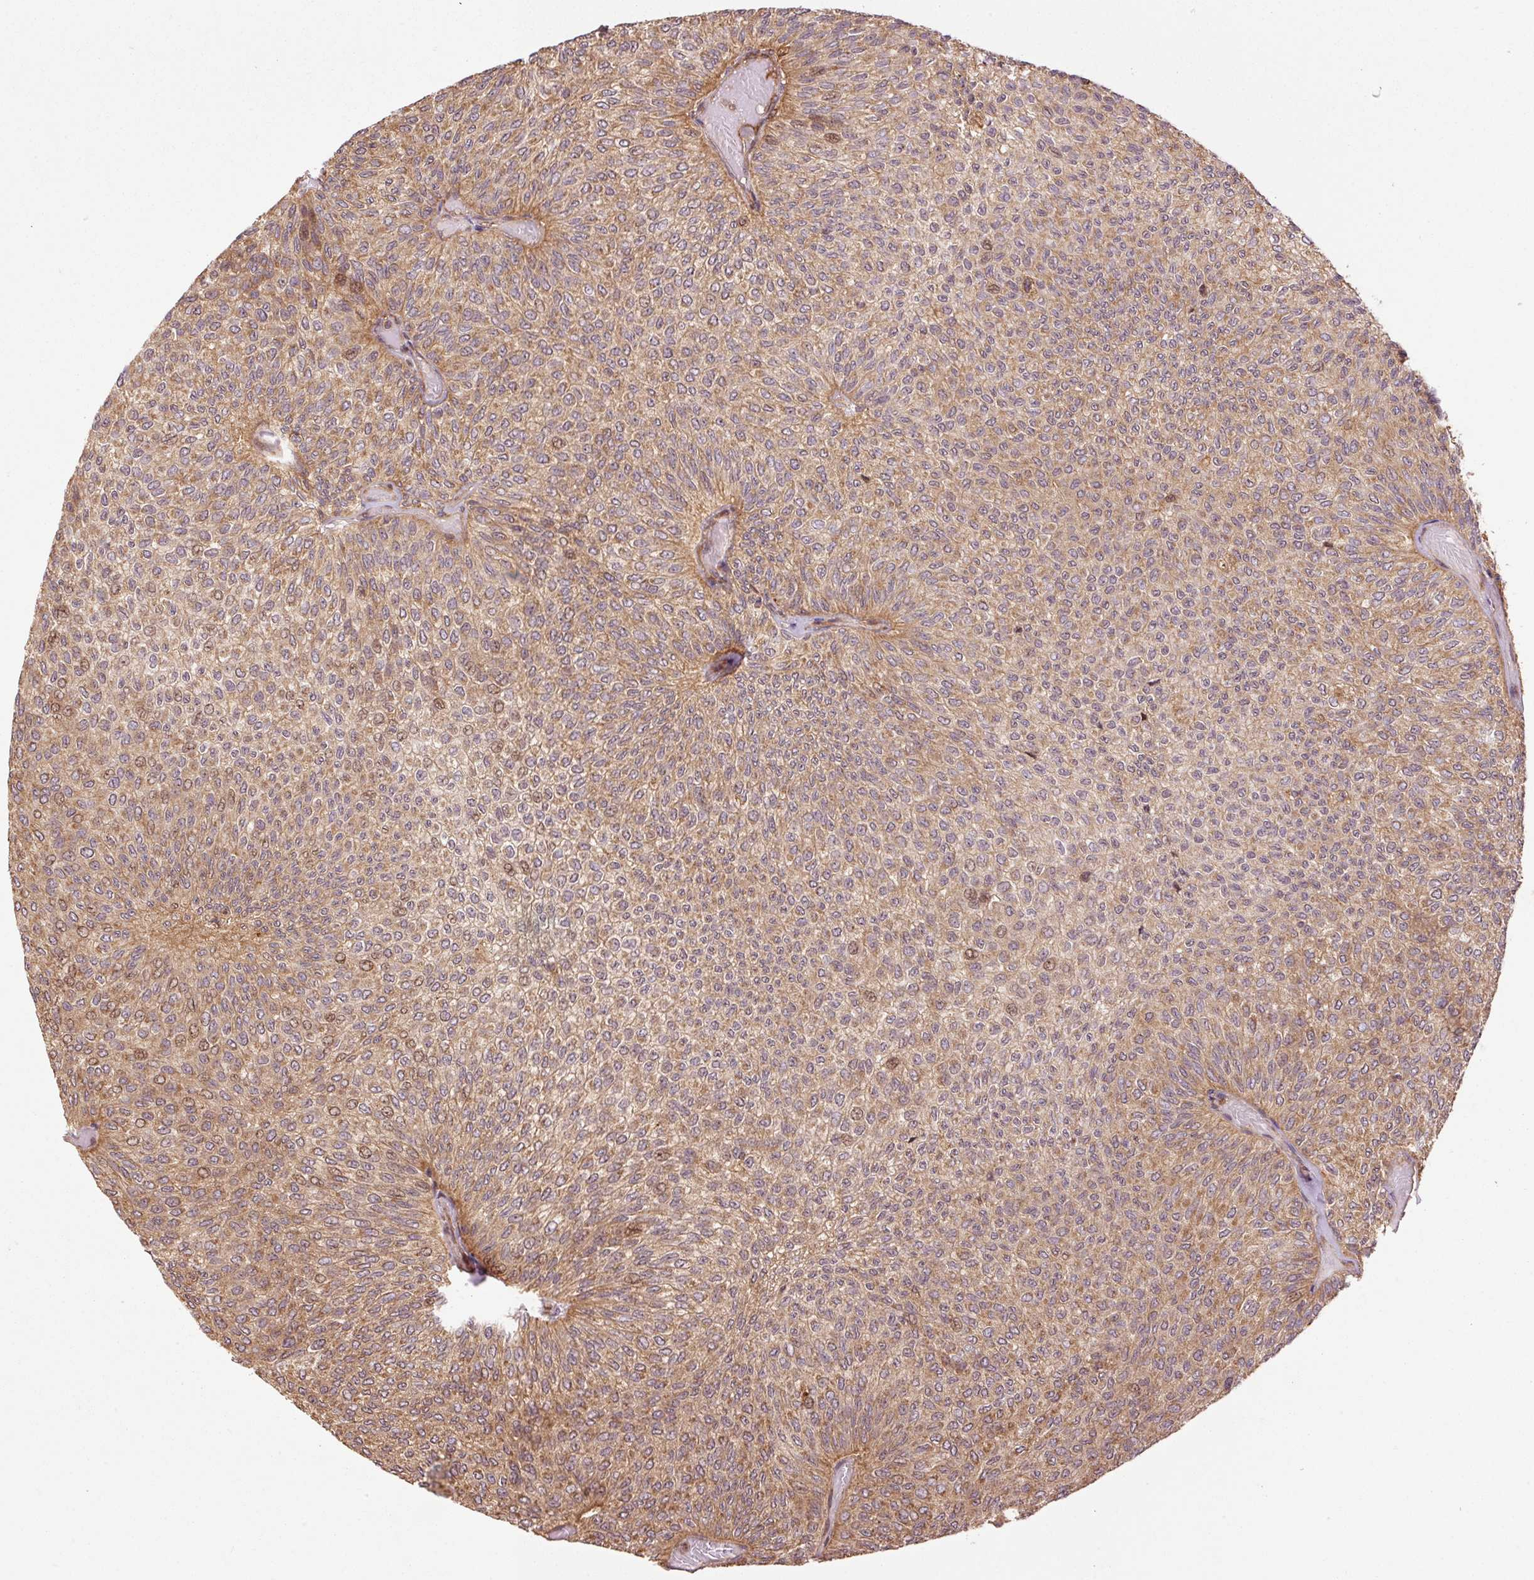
{"staining": {"intensity": "moderate", "quantity": ">75%", "location": "cytoplasmic/membranous"}, "tissue": "urothelial cancer", "cell_type": "Tumor cells", "image_type": "cancer", "snomed": [{"axis": "morphology", "description": "Urothelial carcinoma, Low grade"}, {"axis": "topography", "description": "Urinary bladder"}], "caption": "The histopathology image displays a brown stain indicating the presence of a protein in the cytoplasmic/membranous of tumor cells in urothelial cancer.", "gene": "OXER1", "patient": {"sex": "male", "age": 78}}